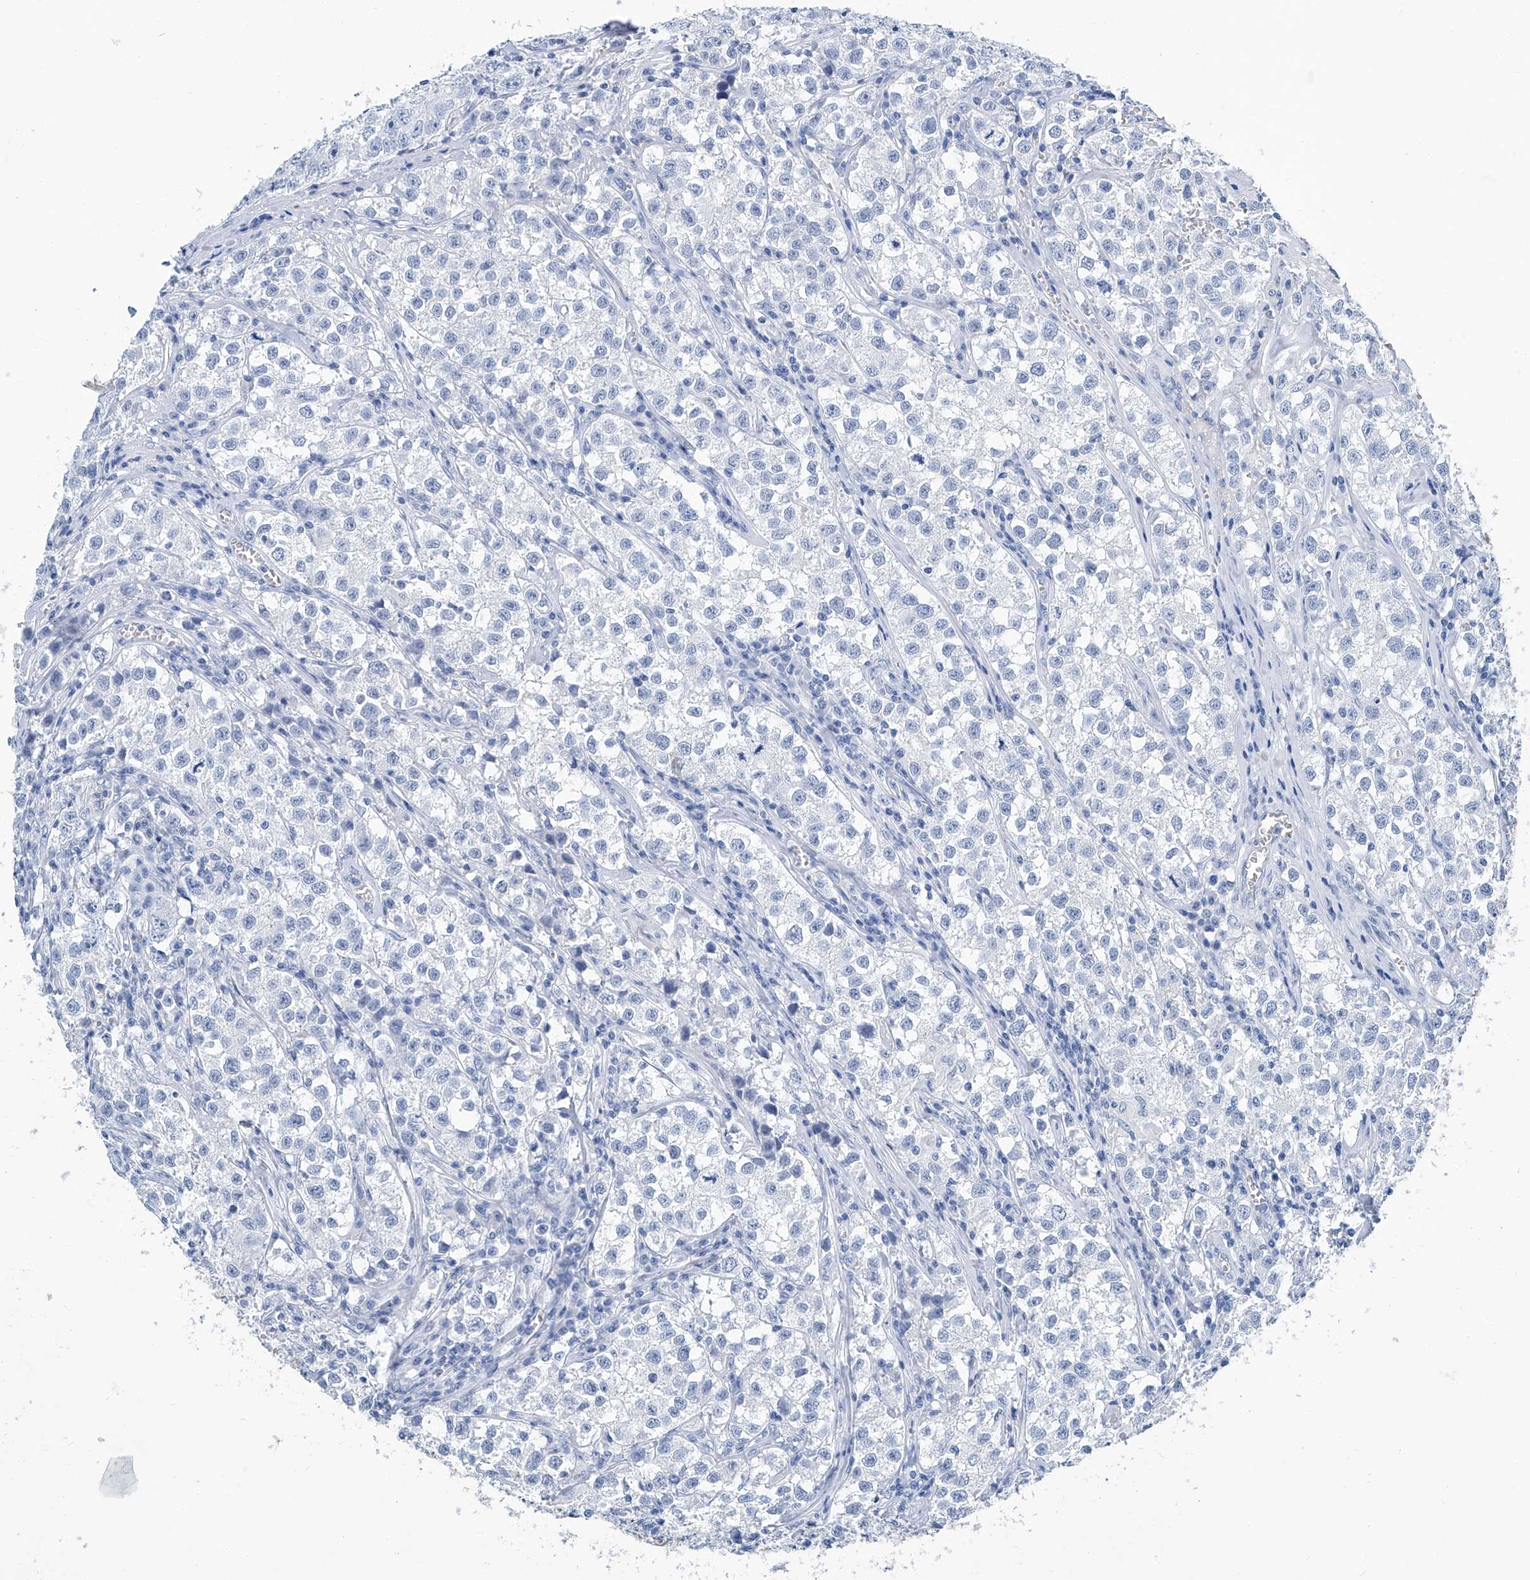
{"staining": {"intensity": "negative", "quantity": "none", "location": "none"}, "tissue": "testis cancer", "cell_type": "Tumor cells", "image_type": "cancer", "snomed": [{"axis": "morphology", "description": "Seminoma, NOS"}, {"axis": "morphology", "description": "Carcinoma, Embryonal, NOS"}, {"axis": "topography", "description": "Testis"}], "caption": "IHC micrograph of embryonal carcinoma (testis) stained for a protein (brown), which exhibits no expression in tumor cells.", "gene": "CYP2A7", "patient": {"sex": "male", "age": 43}}